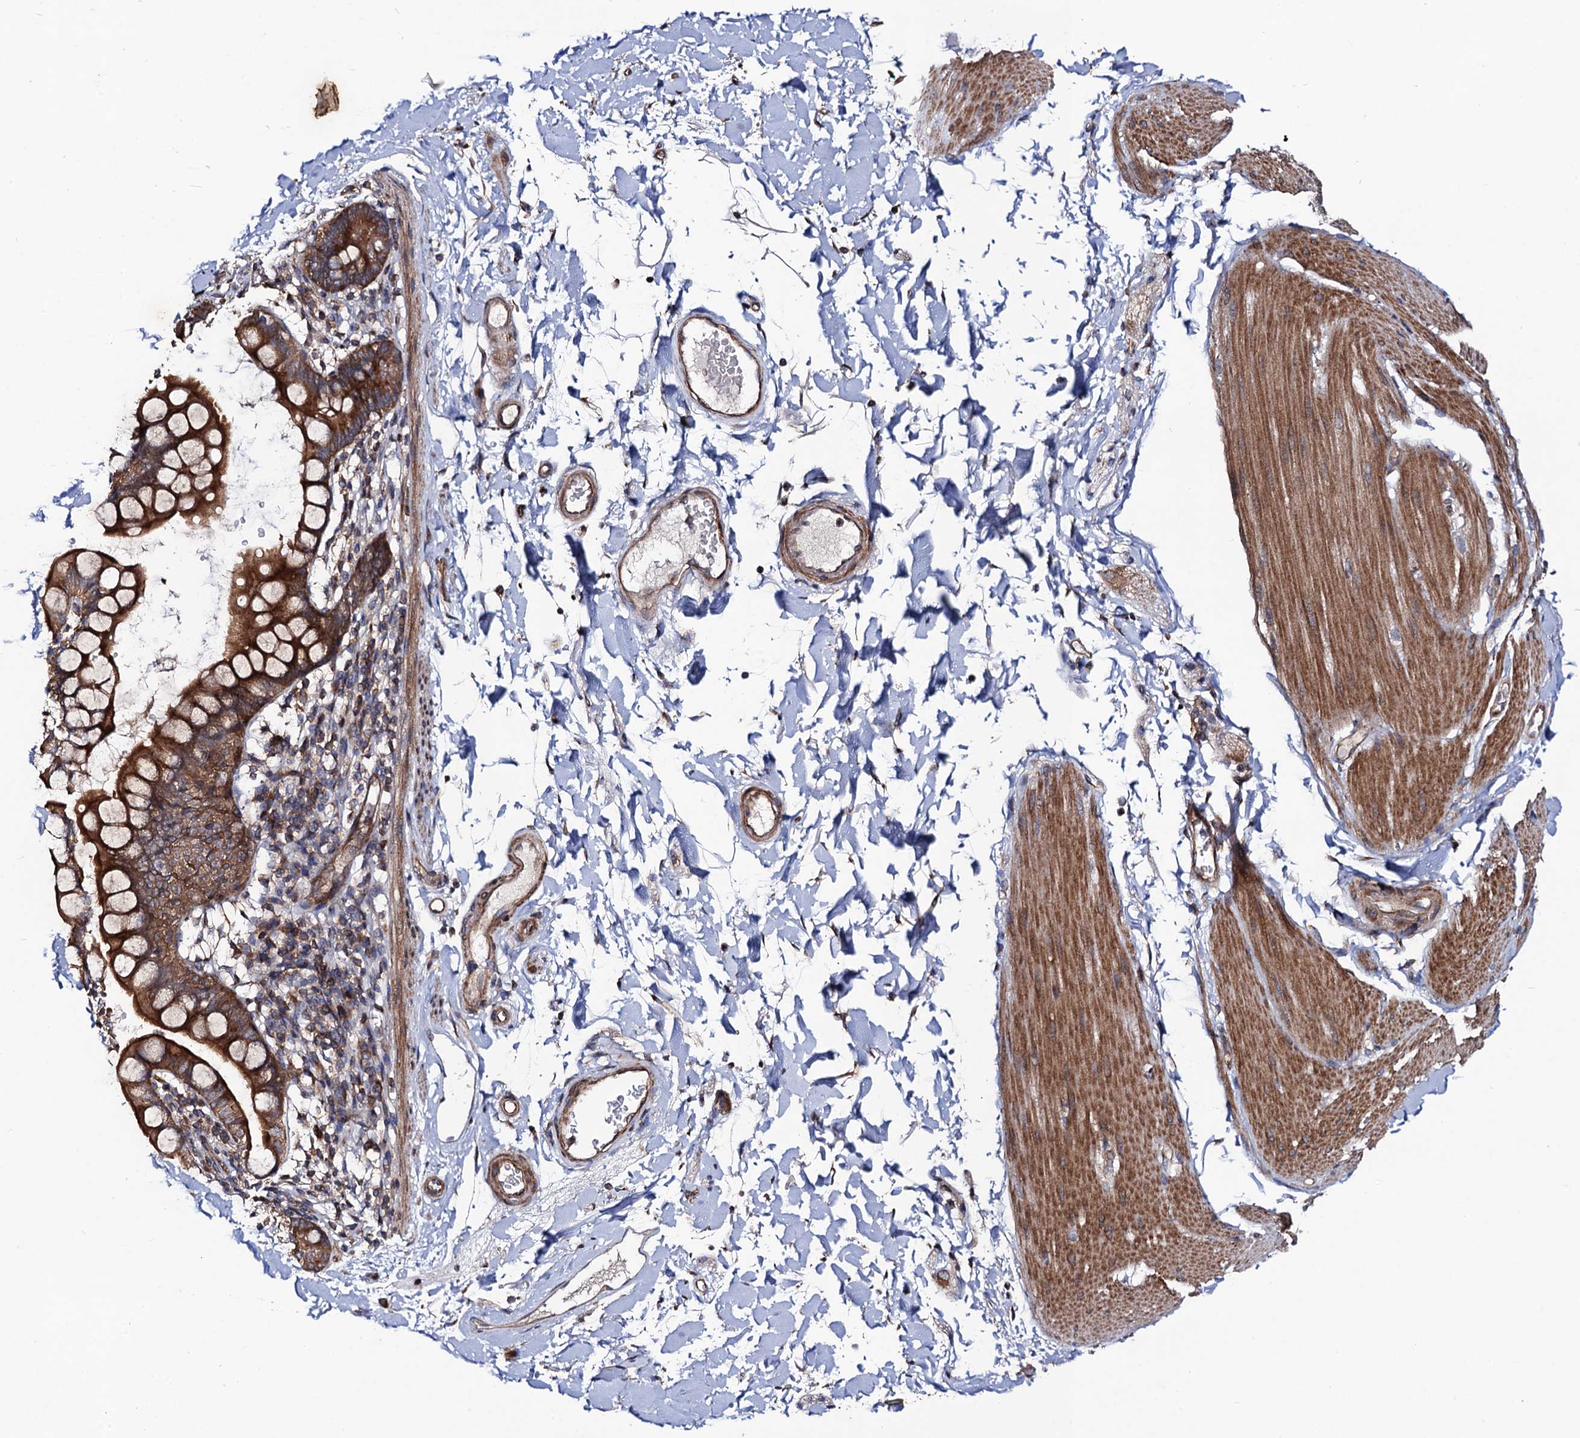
{"staining": {"intensity": "moderate", "quantity": ">75%", "location": "cytoplasmic/membranous"}, "tissue": "smooth muscle", "cell_type": "Smooth muscle cells", "image_type": "normal", "snomed": [{"axis": "morphology", "description": "Normal tissue, NOS"}, {"axis": "topography", "description": "Smooth muscle"}, {"axis": "topography", "description": "Small intestine"}], "caption": "Moderate cytoplasmic/membranous expression is appreciated in about >75% of smooth muscle cells in unremarkable smooth muscle. Nuclei are stained in blue.", "gene": "DYDC1", "patient": {"sex": "female", "age": 84}}